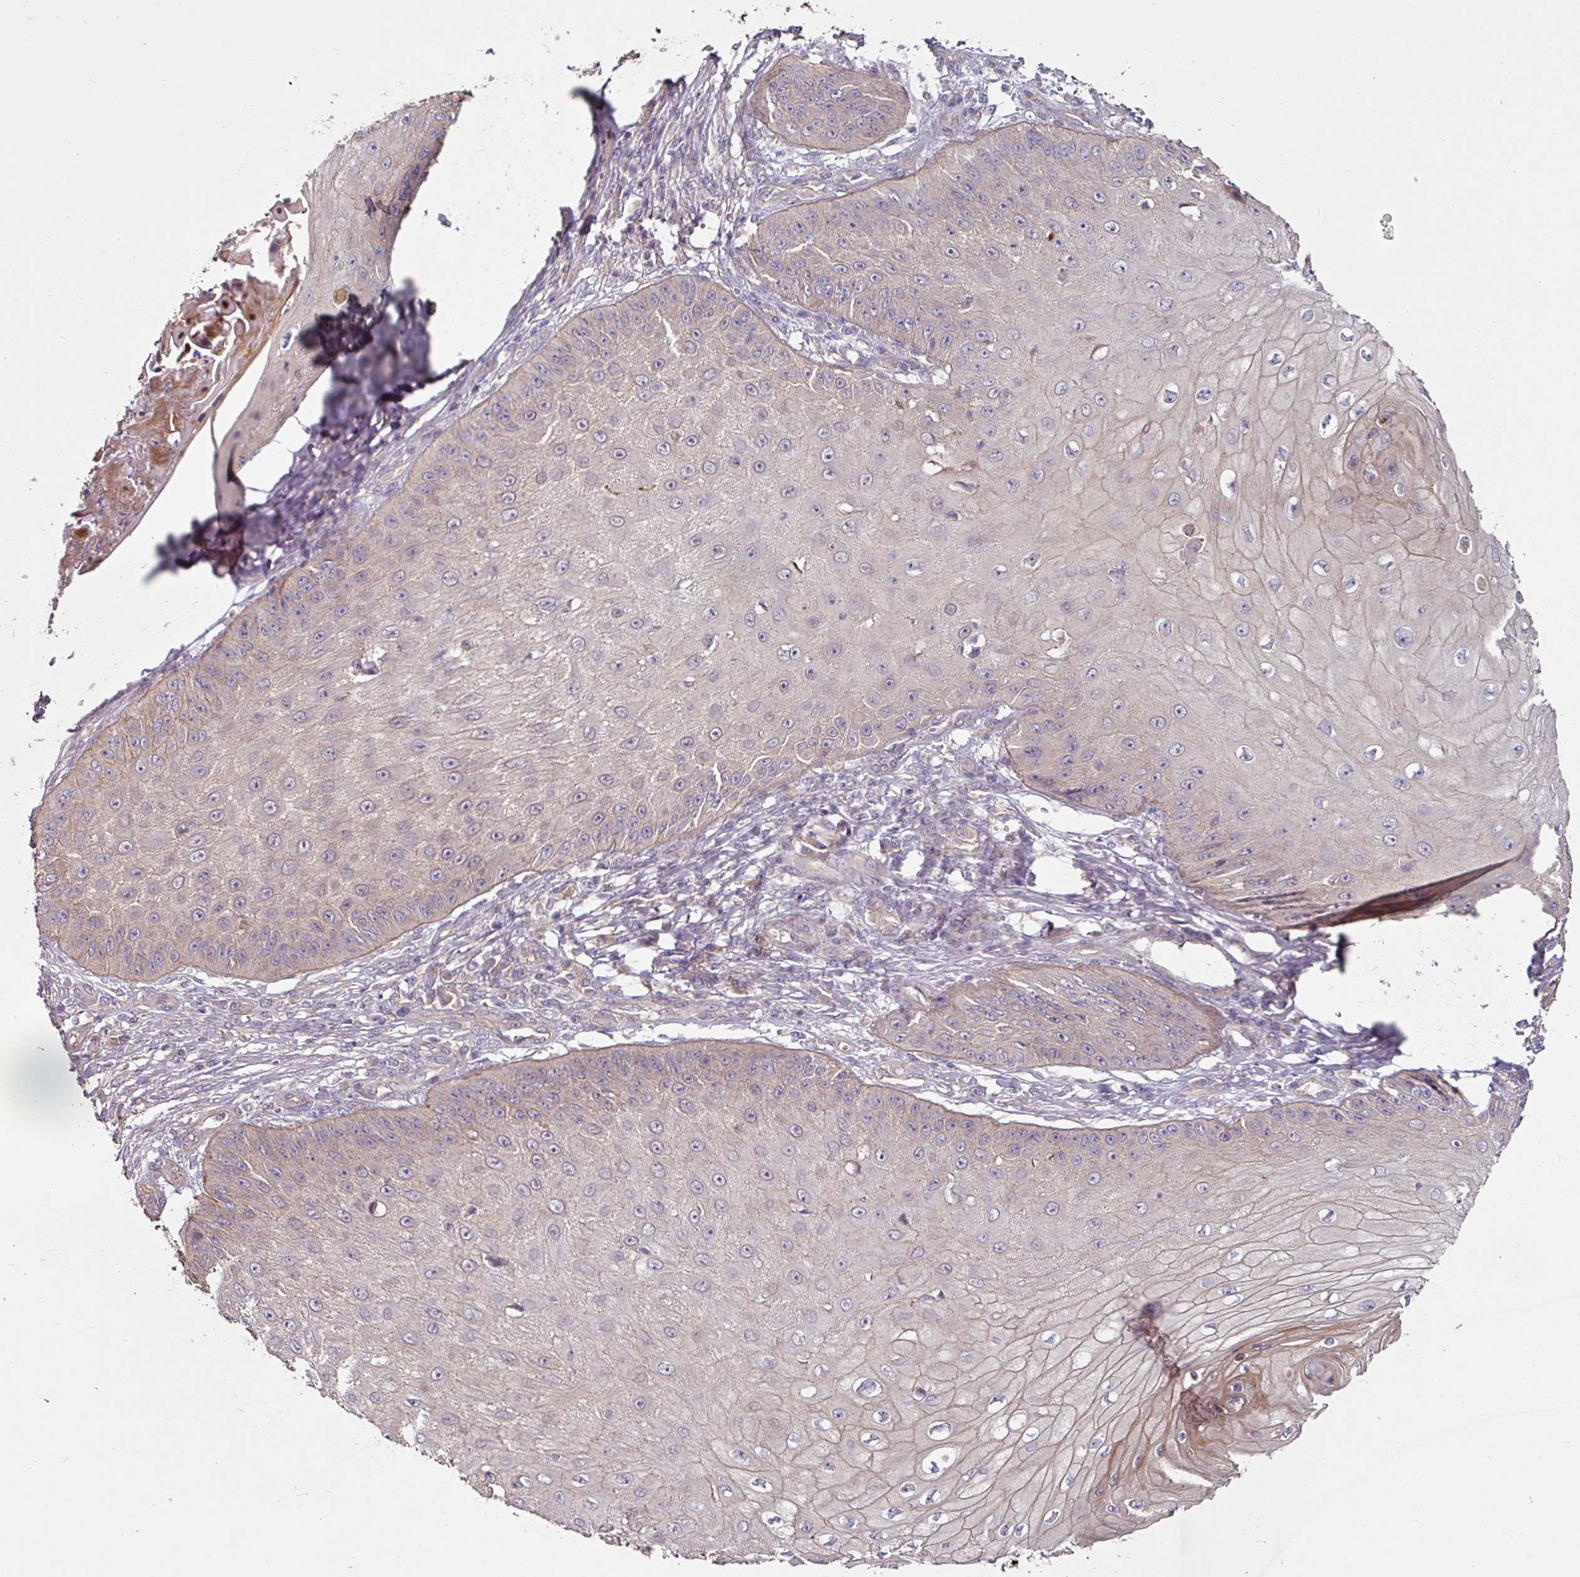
{"staining": {"intensity": "weak", "quantity": "<25%", "location": "cytoplasmic/membranous"}, "tissue": "skin cancer", "cell_type": "Tumor cells", "image_type": "cancer", "snomed": [{"axis": "morphology", "description": "Squamous cell carcinoma, NOS"}, {"axis": "topography", "description": "Skin"}], "caption": "DAB immunohistochemical staining of skin cancer (squamous cell carcinoma) exhibits no significant expression in tumor cells.", "gene": "C4orf48", "patient": {"sex": "male", "age": 70}}